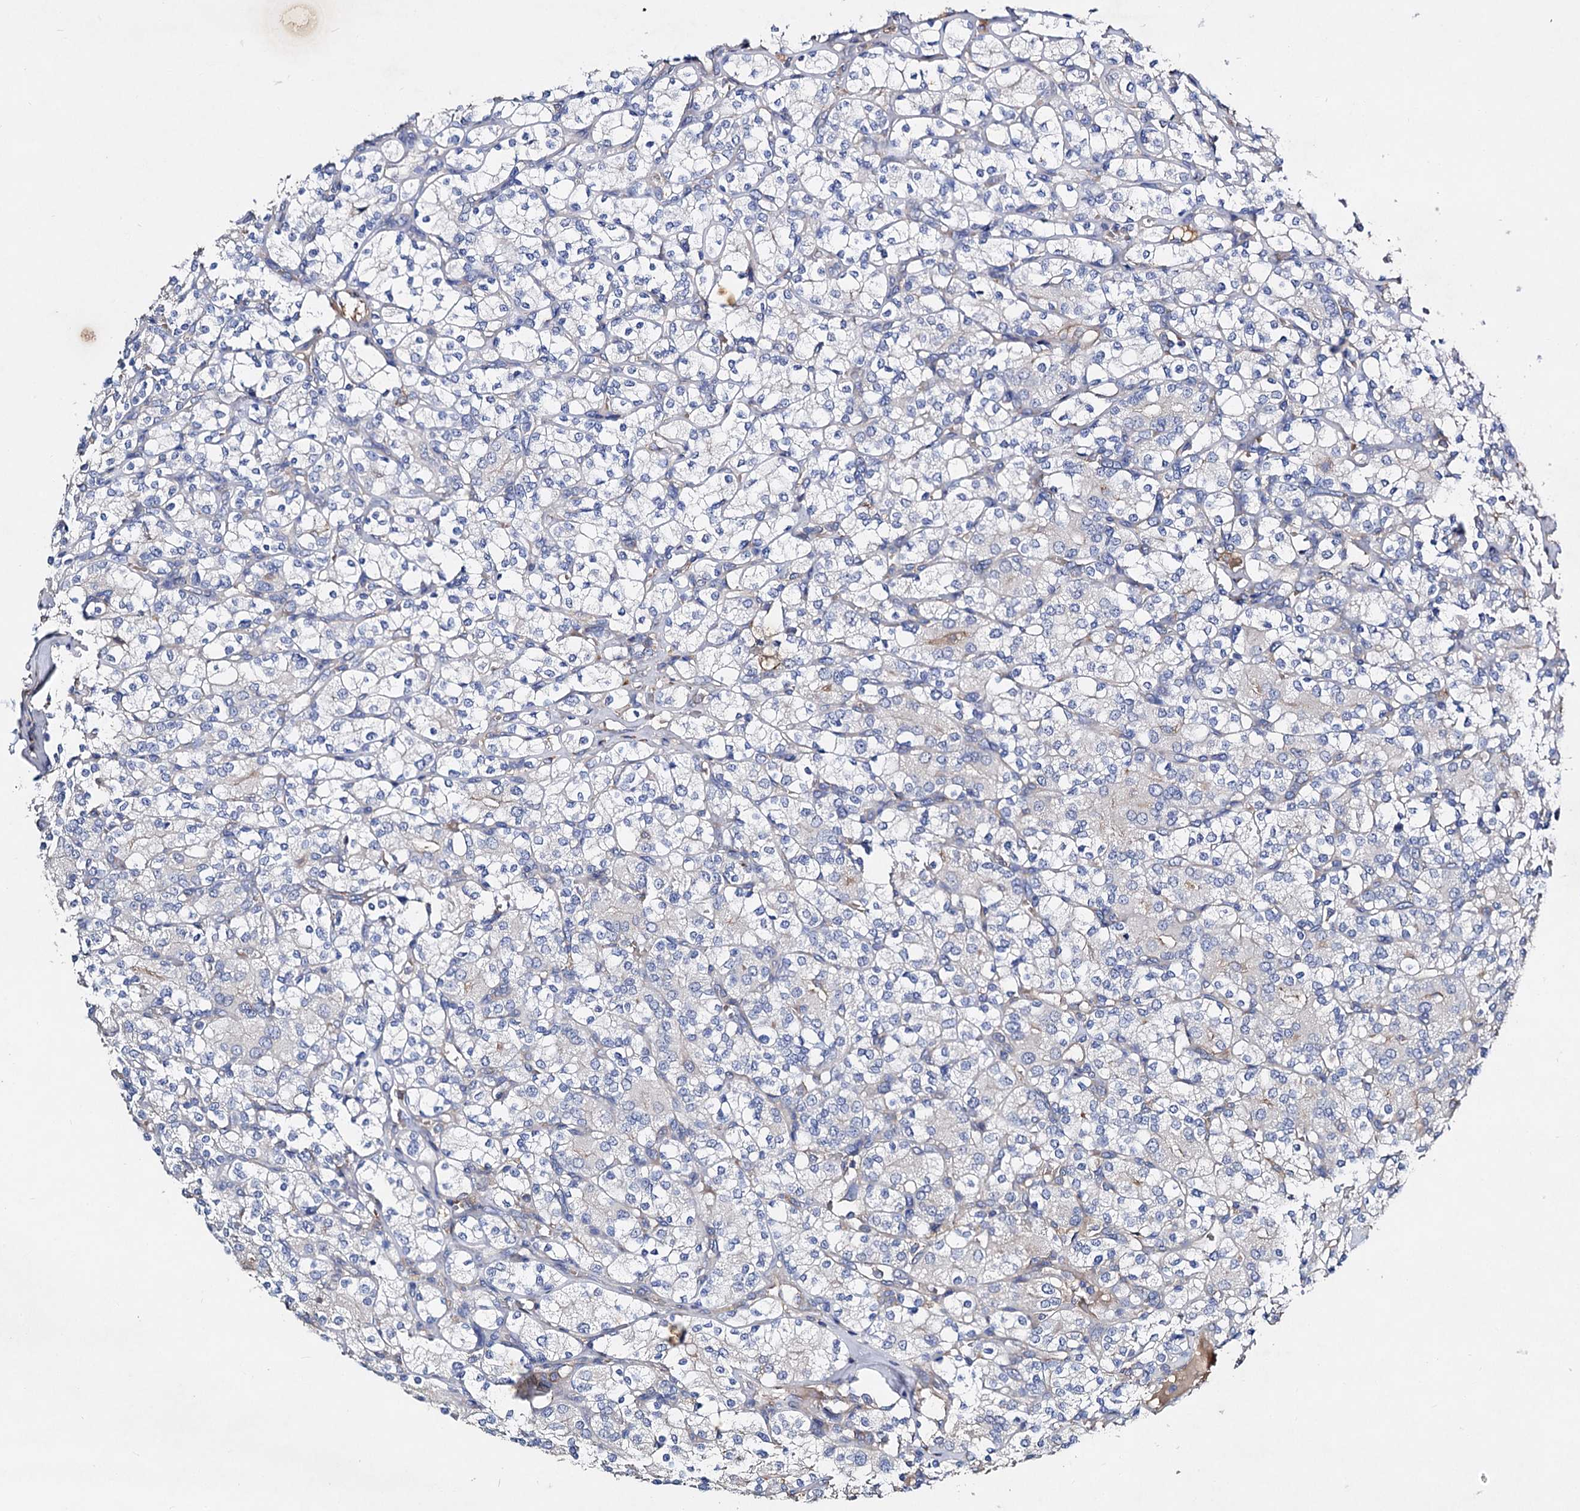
{"staining": {"intensity": "negative", "quantity": "none", "location": "none"}, "tissue": "renal cancer", "cell_type": "Tumor cells", "image_type": "cancer", "snomed": [{"axis": "morphology", "description": "Adenocarcinoma, NOS"}, {"axis": "topography", "description": "Kidney"}], "caption": "Tumor cells are negative for protein expression in human renal cancer.", "gene": "HVCN1", "patient": {"sex": "male", "age": 77}}